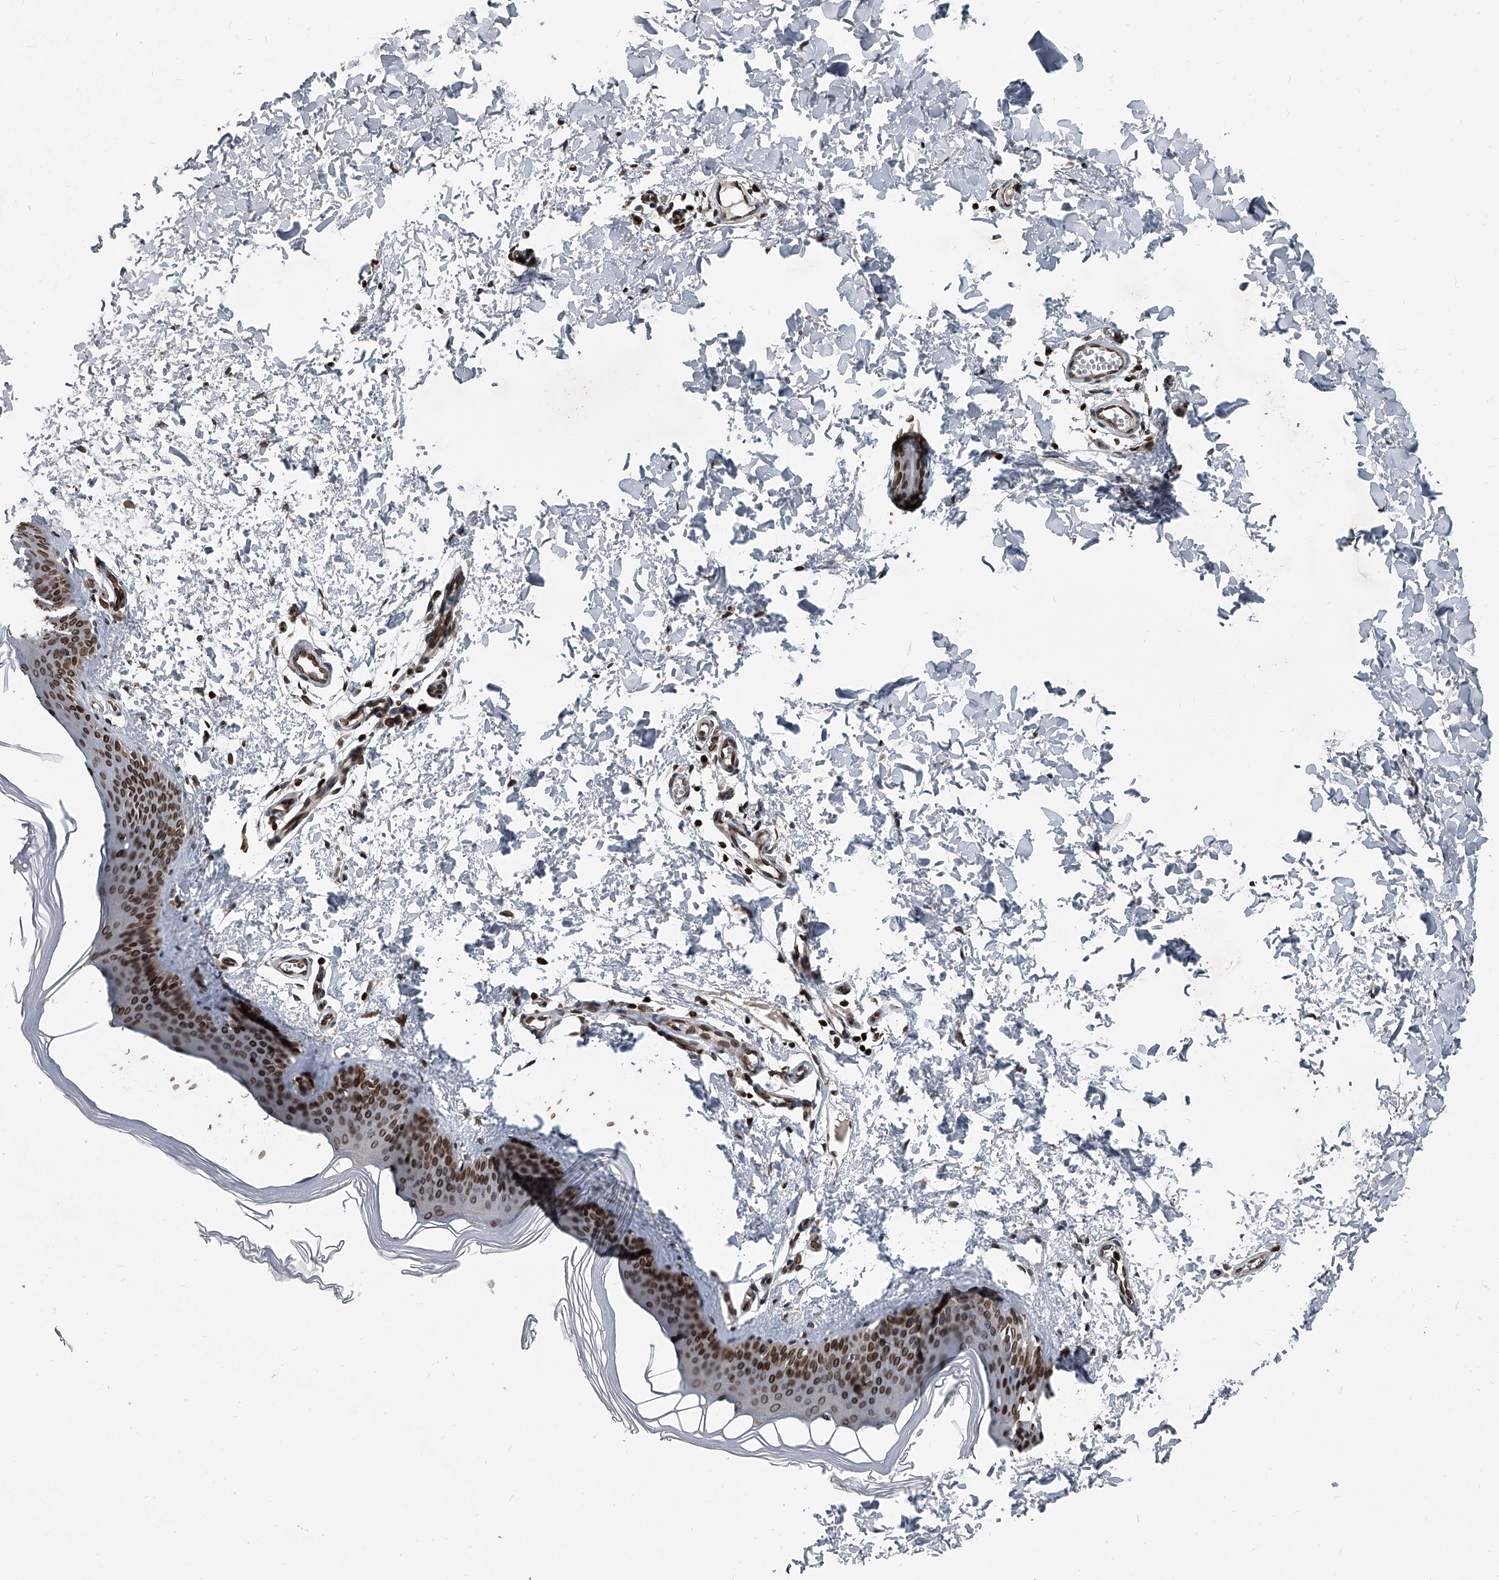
{"staining": {"intensity": "strong", "quantity": ">75%", "location": "cytoplasmic/membranous,nuclear"}, "tissue": "skin", "cell_type": "Fibroblasts", "image_type": "normal", "snomed": [{"axis": "morphology", "description": "Normal tissue, NOS"}, {"axis": "topography", "description": "Skin"}], "caption": "IHC photomicrograph of unremarkable skin: skin stained using immunohistochemistry demonstrates high levels of strong protein expression localized specifically in the cytoplasmic/membranous,nuclear of fibroblasts, appearing as a cytoplasmic/membranous,nuclear brown color.", "gene": "PHF20", "patient": {"sex": "female", "age": 27}}